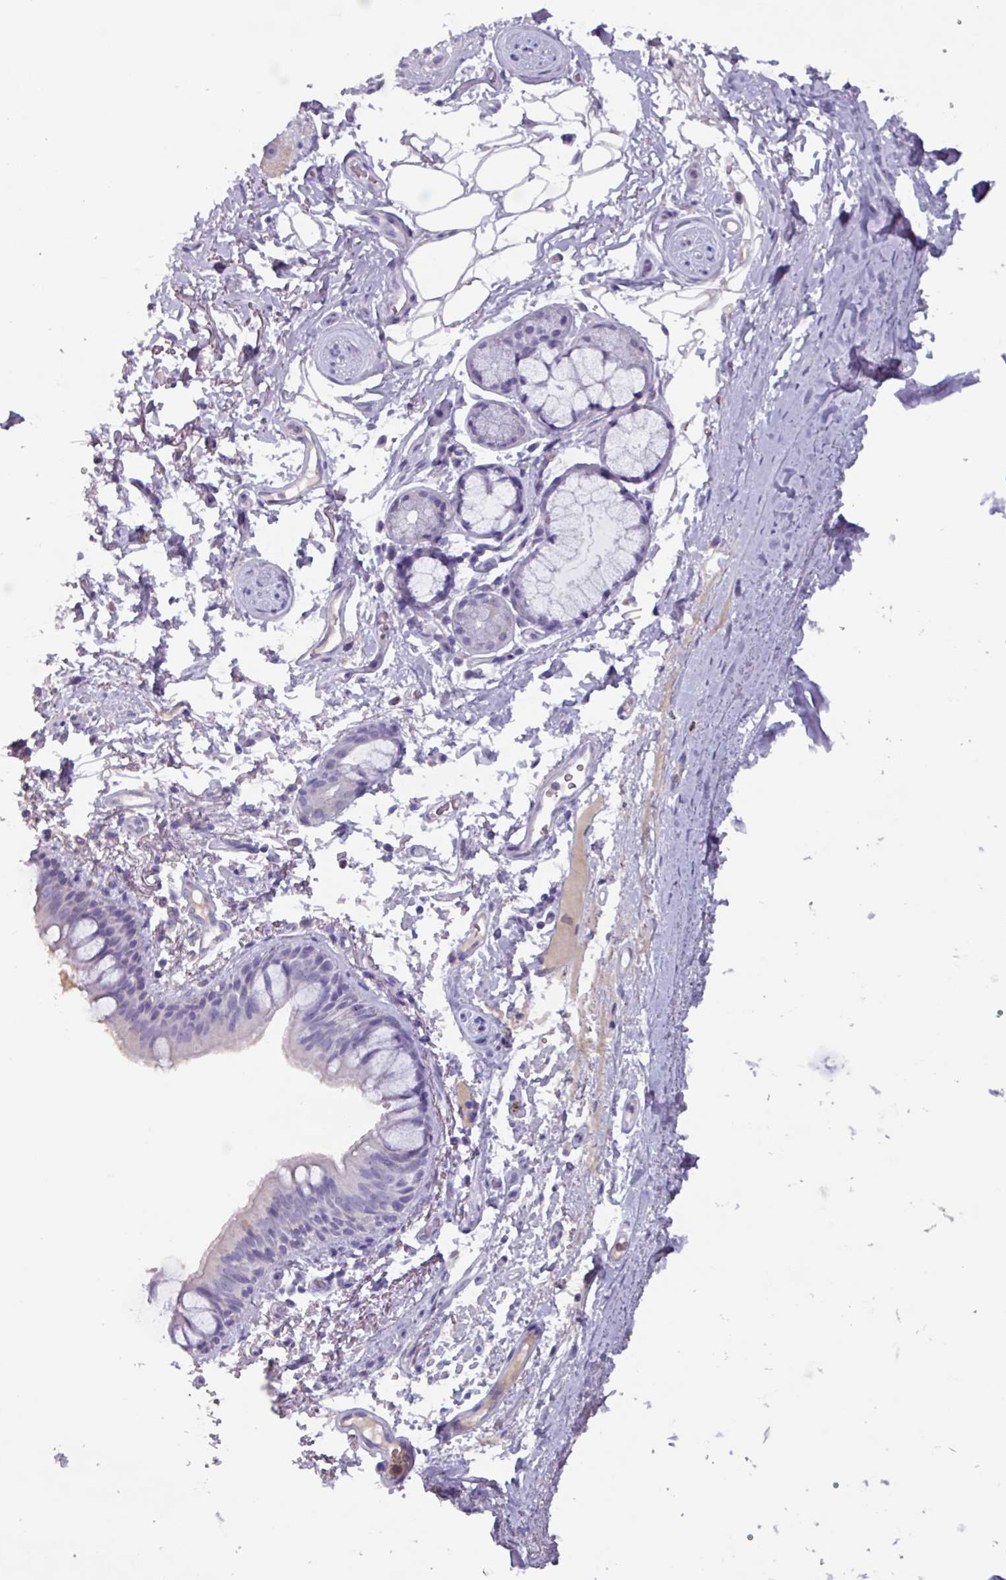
{"staining": {"intensity": "negative", "quantity": "none", "location": "none"}, "tissue": "bronchus", "cell_type": "Respiratory epithelial cells", "image_type": "normal", "snomed": [{"axis": "morphology", "description": "Normal tissue, NOS"}, {"axis": "topography", "description": "Bronchus"}], "caption": "Protein analysis of normal bronchus exhibits no significant expression in respiratory epithelial cells. Brightfield microscopy of IHC stained with DAB (brown) and hematoxylin (blue), captured at high magnification.", "gene": "OR2T10", "patient": {"sex": "male", "age": 70}}